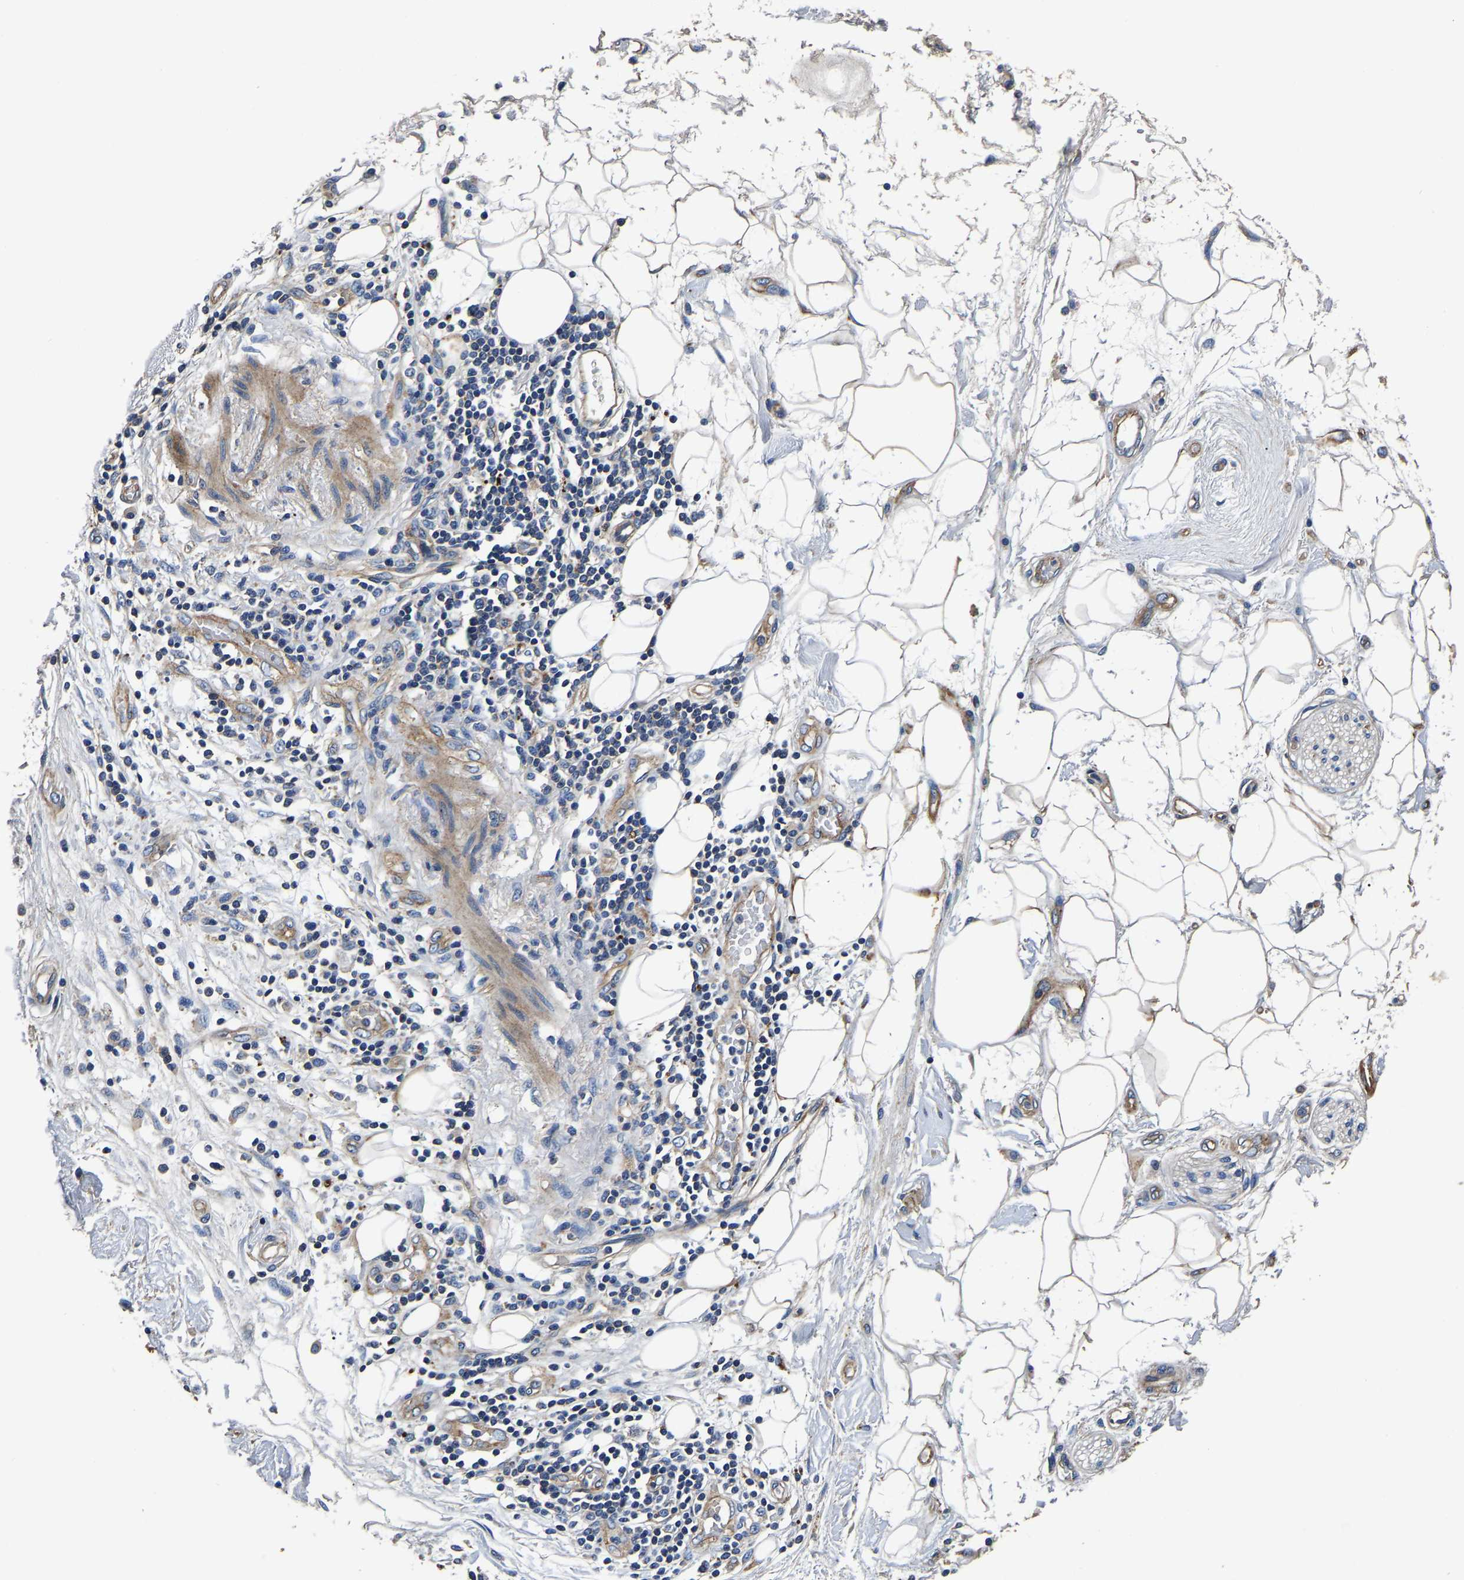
{"staining": {"intensity": "weak", "quantity": "25%-75%", "location": "cytoplasmic/membranous"}, "tissue": "adipose tissue", "cell_type": "Adipocytes", "image_type": "normal", "snomed": [{"axis": "morphology", "description": "Normal tissue, NOS"}, {"axis": "morphology", "description": "Adenocarcinoma, NOS"}, {"axis": "topography", "description": "Duodenum"}, {"axis": "topography", "description": "Peripheral nerve tissue"}], "caption": "Immunohistochemistry (DAB) staining of normal adipose tissue displays weak cytoplasmic/membranous protein positivity in approximately 25%-75% of adipocytes.", "gene": "SH3GLB1", "patient": {"sex": "female", "age": 60}}